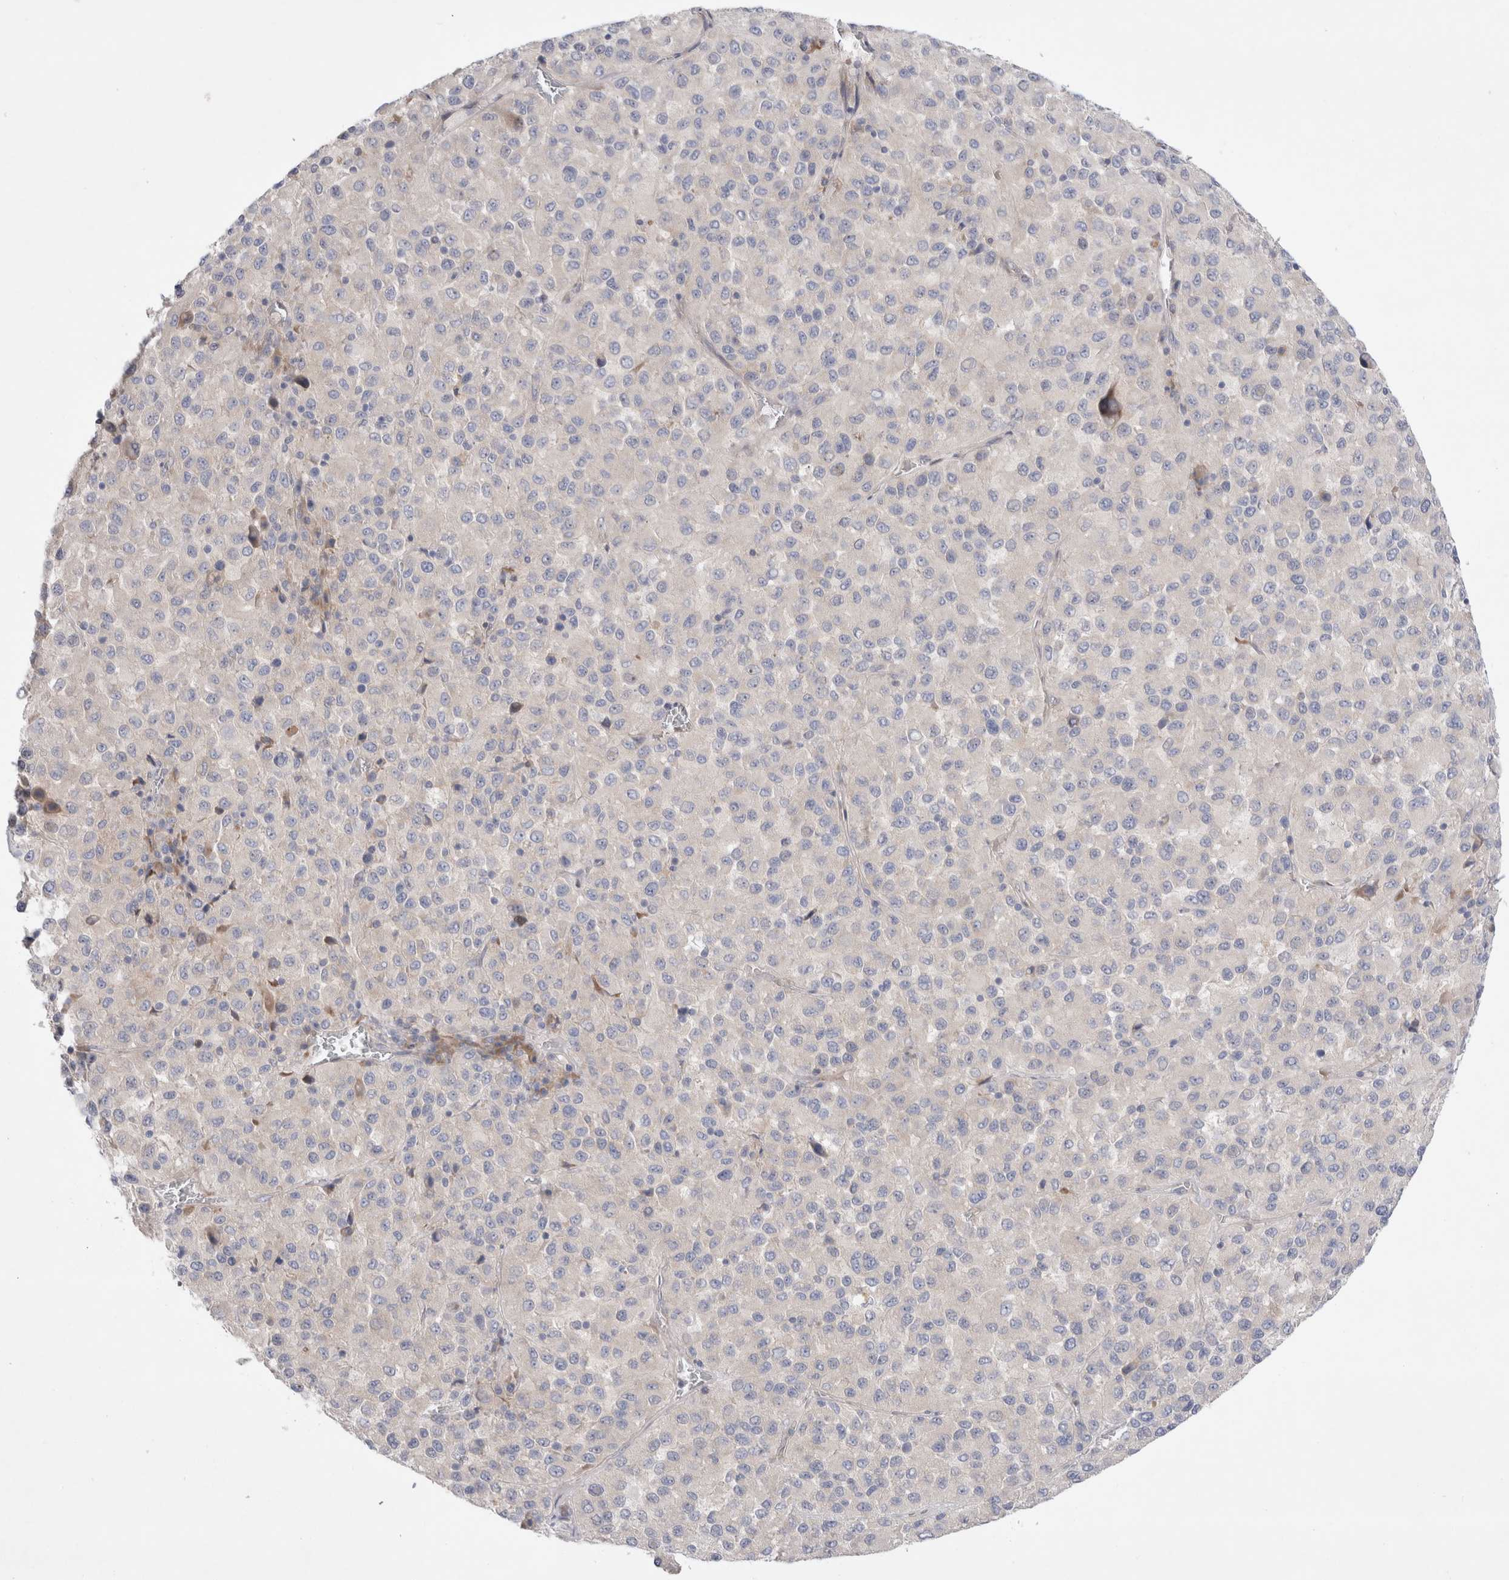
{"staining": {"intensity": "negative", "quantity": "none", "location": "none"}, "tissue": "melanoma", "cell_type": "Tumor cells", "image_type": "cancer", "snomed": [{"axis": "morphology", "description": "Malignant melanoma, Metastatic site"}, {"axis": "topography", "description": "Lung"}], "caption": "An immunohistochemistry (IHC) image of melanoma is shown. There is no staining in tumor cells of melanoma.", "gene": "RBM12B", "patient": {"sex": "male", "age": 64}}